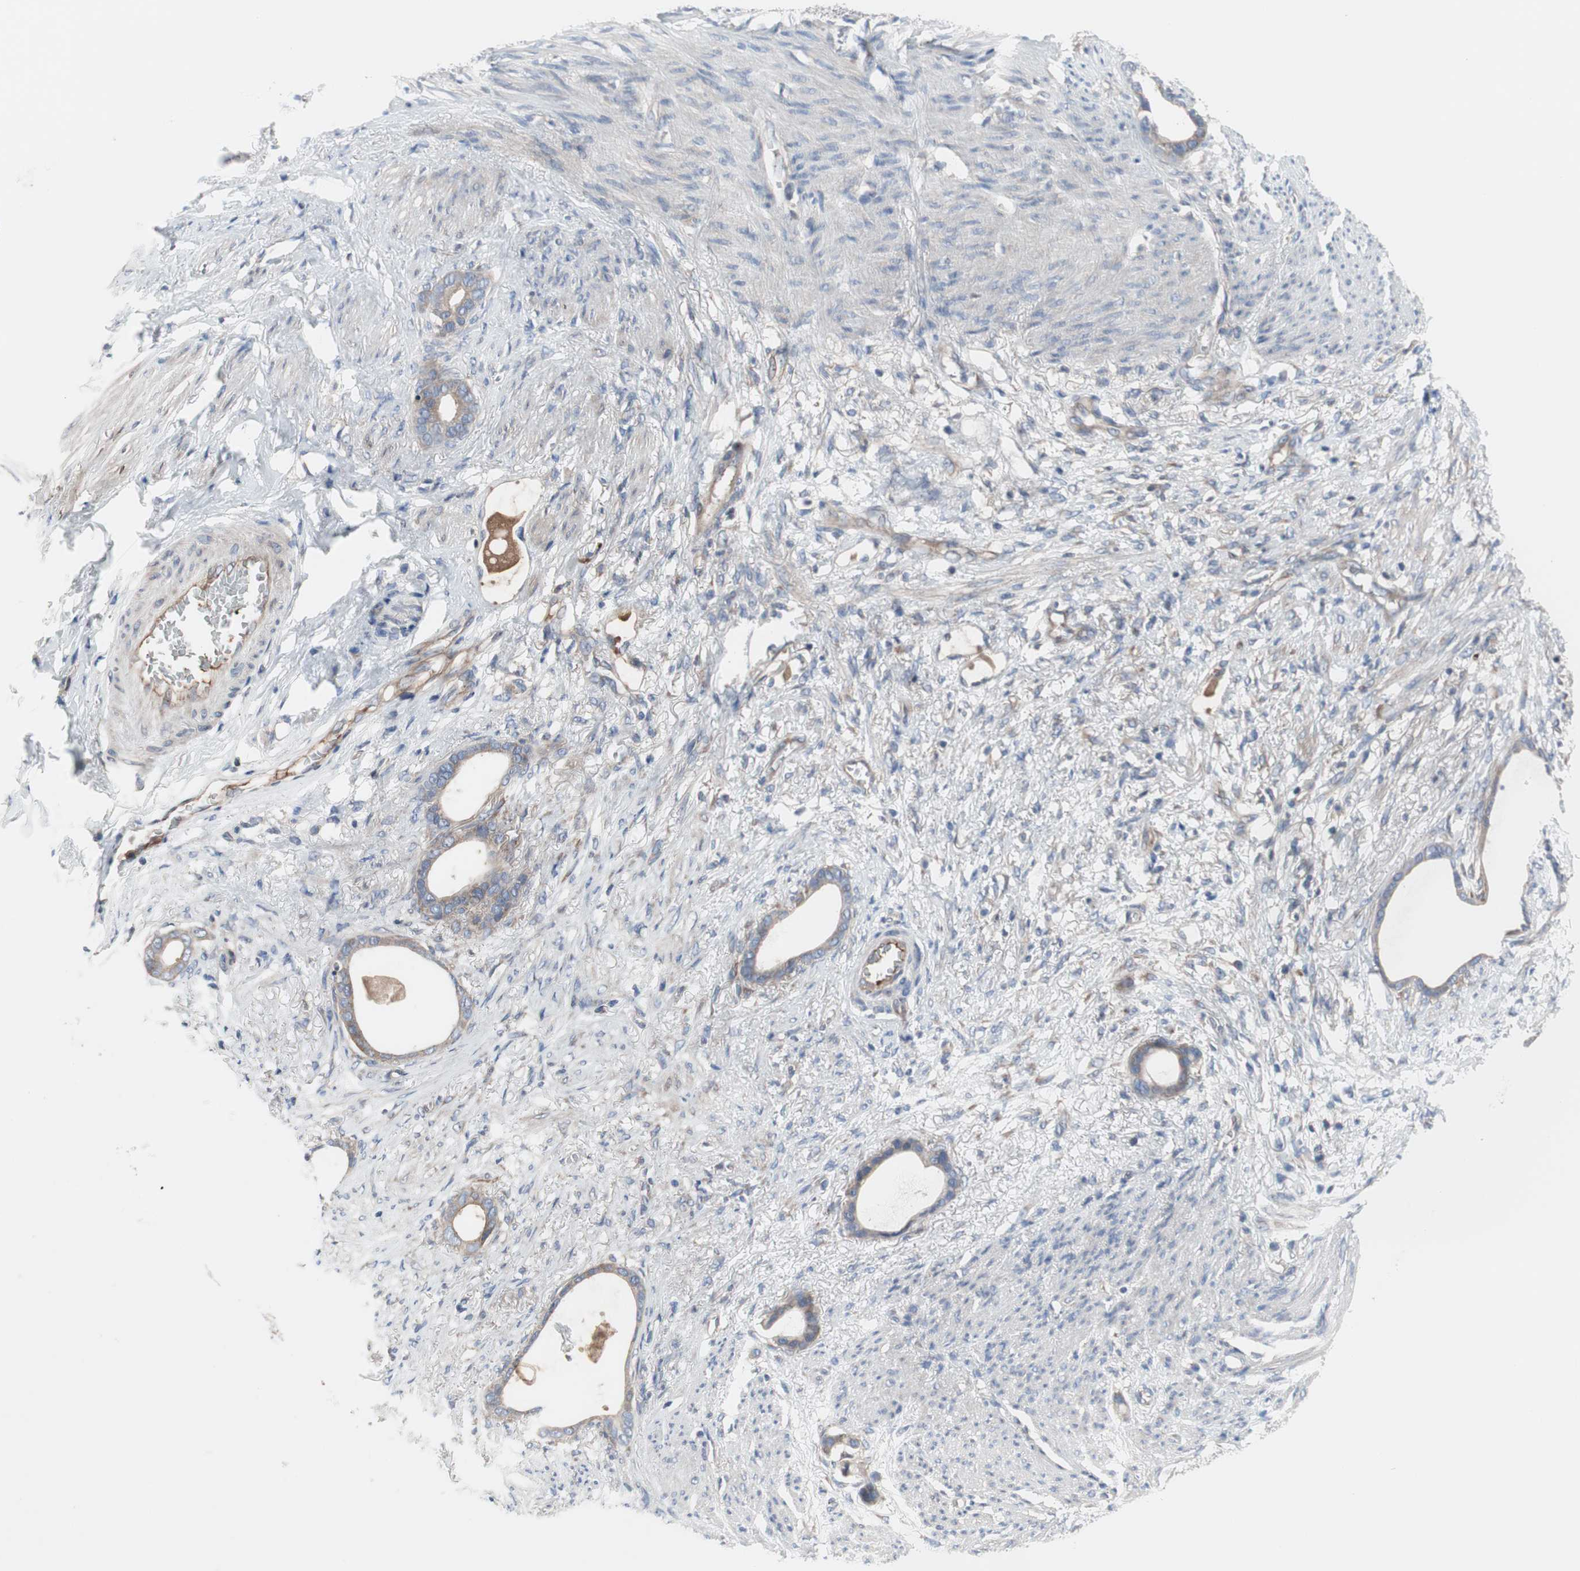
{"staining": {"intensity": "weak", "quantity": ">75%", "location": "cytoplasmic/membranous"}, "tissue": "stomach cancer", "cell_type": "Tumor cells", "image_type": "cancer", "snomed": [{"axis": "morphology", "description": "Adenocarcinoma, NOS"}, {"axis": "topography", "description": "Stomach"}], "caption": "Tumor cells display low levels of weak cytoplasmic/membranous staining in about >75% of cells in adenocarcinoma (stomach). The staining was performed using DAB (3,3'-diaminobenzidine) to visualize the protein expression in brown, while the nuclei were stained in blue with hematoxylin (Magnification: 20x).", "gene": "KANSL1", "patient": {"sex": "female", "age": 75}}